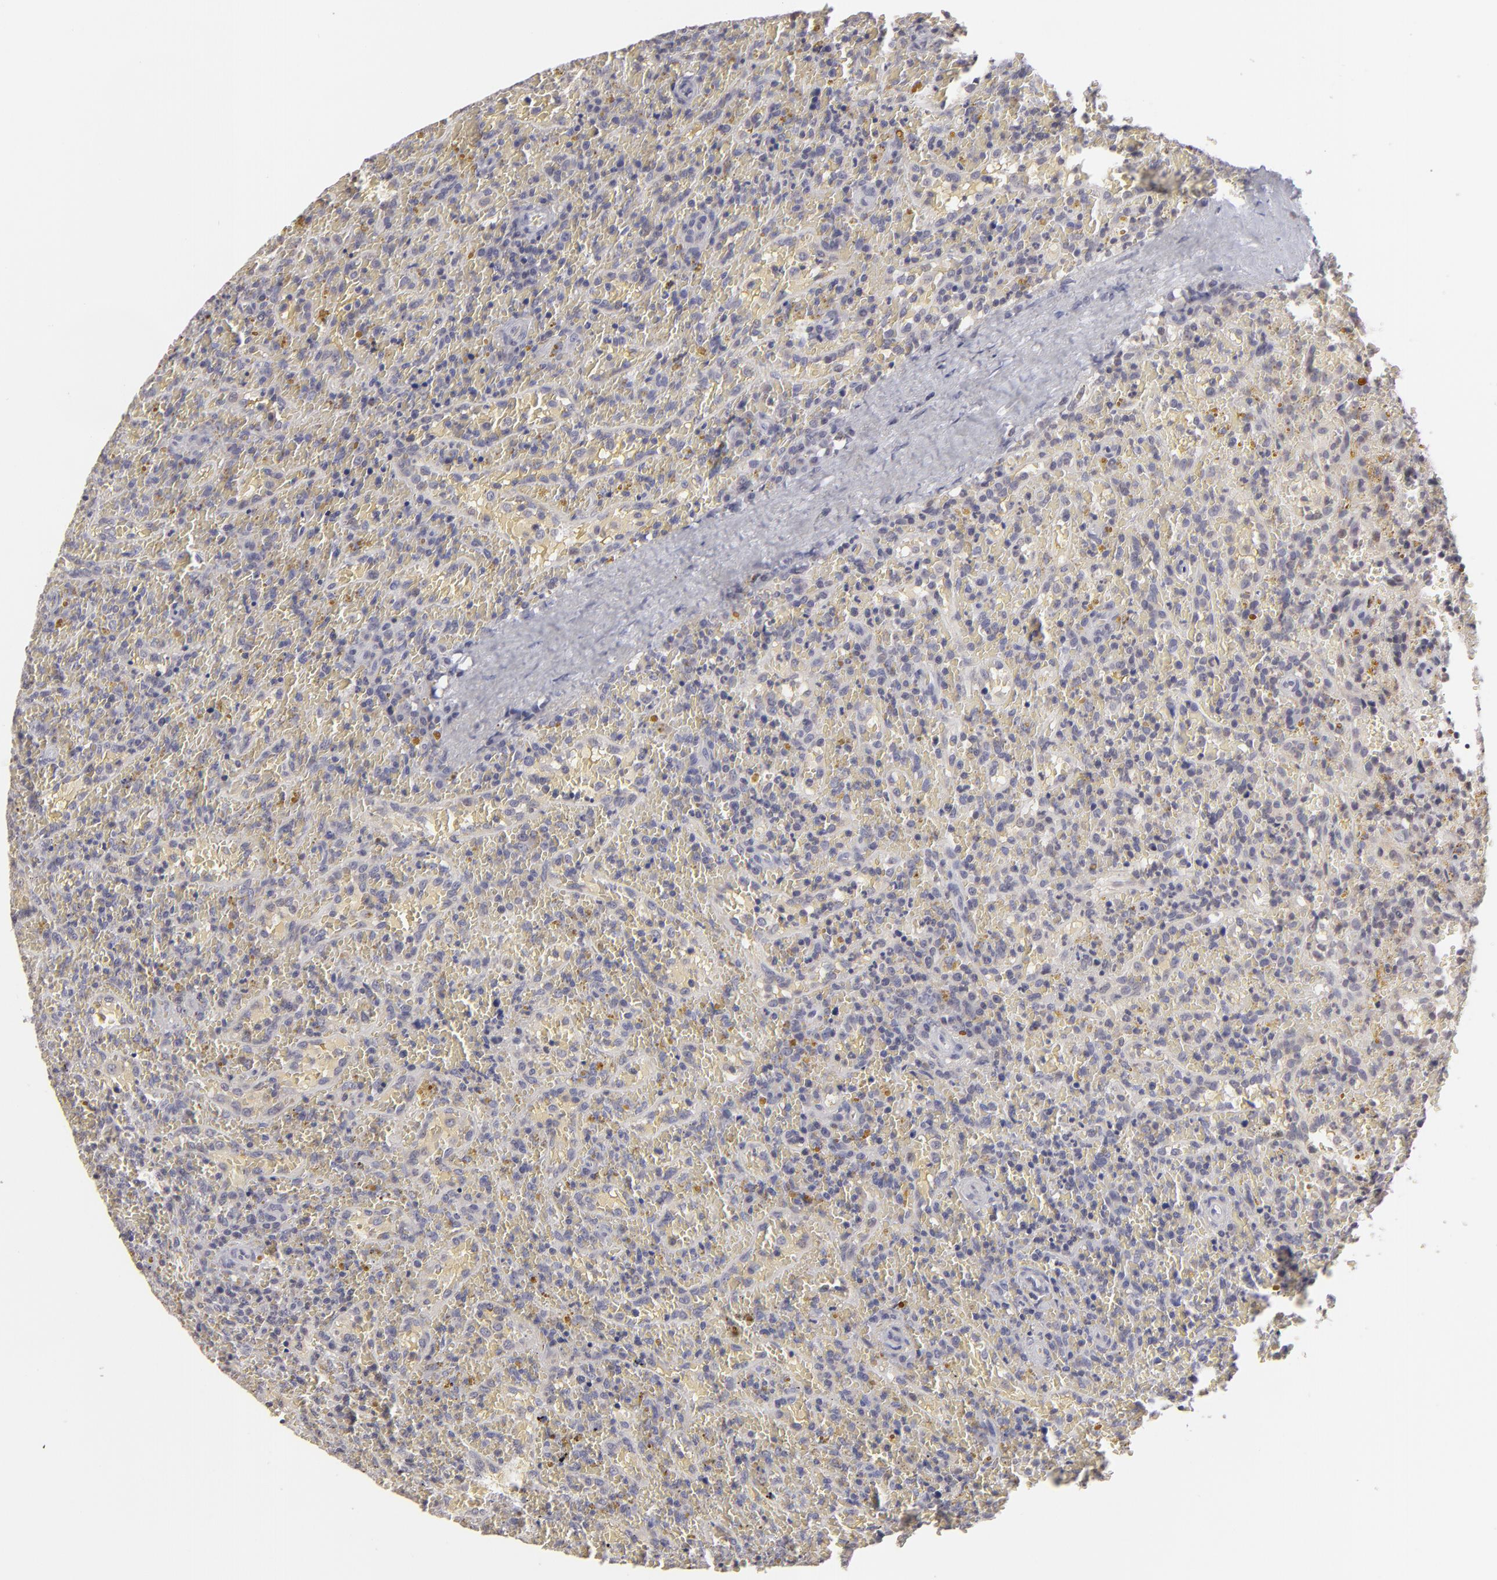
{"staining": {"intensity": "negative", "quantity": "none", "location": "none"}, "tissue": "lymphoma", "cell_type": "Tumor cells", "image_type": "cancer", "snomed": [{"axis": "morphology", "description": "Malignant lymphoma, non-Hodgkin's type, High grade"}, {"axis": "topography", "description": "Spleen"}, {"axis": "topography", "description": "Lymph node"}], "caption": "Tumor cells are negative for protein expression in human lymphoma. The staining was performed using DAB (3,3'-diaminobenzidine) to visualize the protein expression in brown, while the nuclei were stained in blue with hematoxylin (Magnification: 20x).", "gene": "CLDN2", "patient": {"sex": "female", "age": 70}}